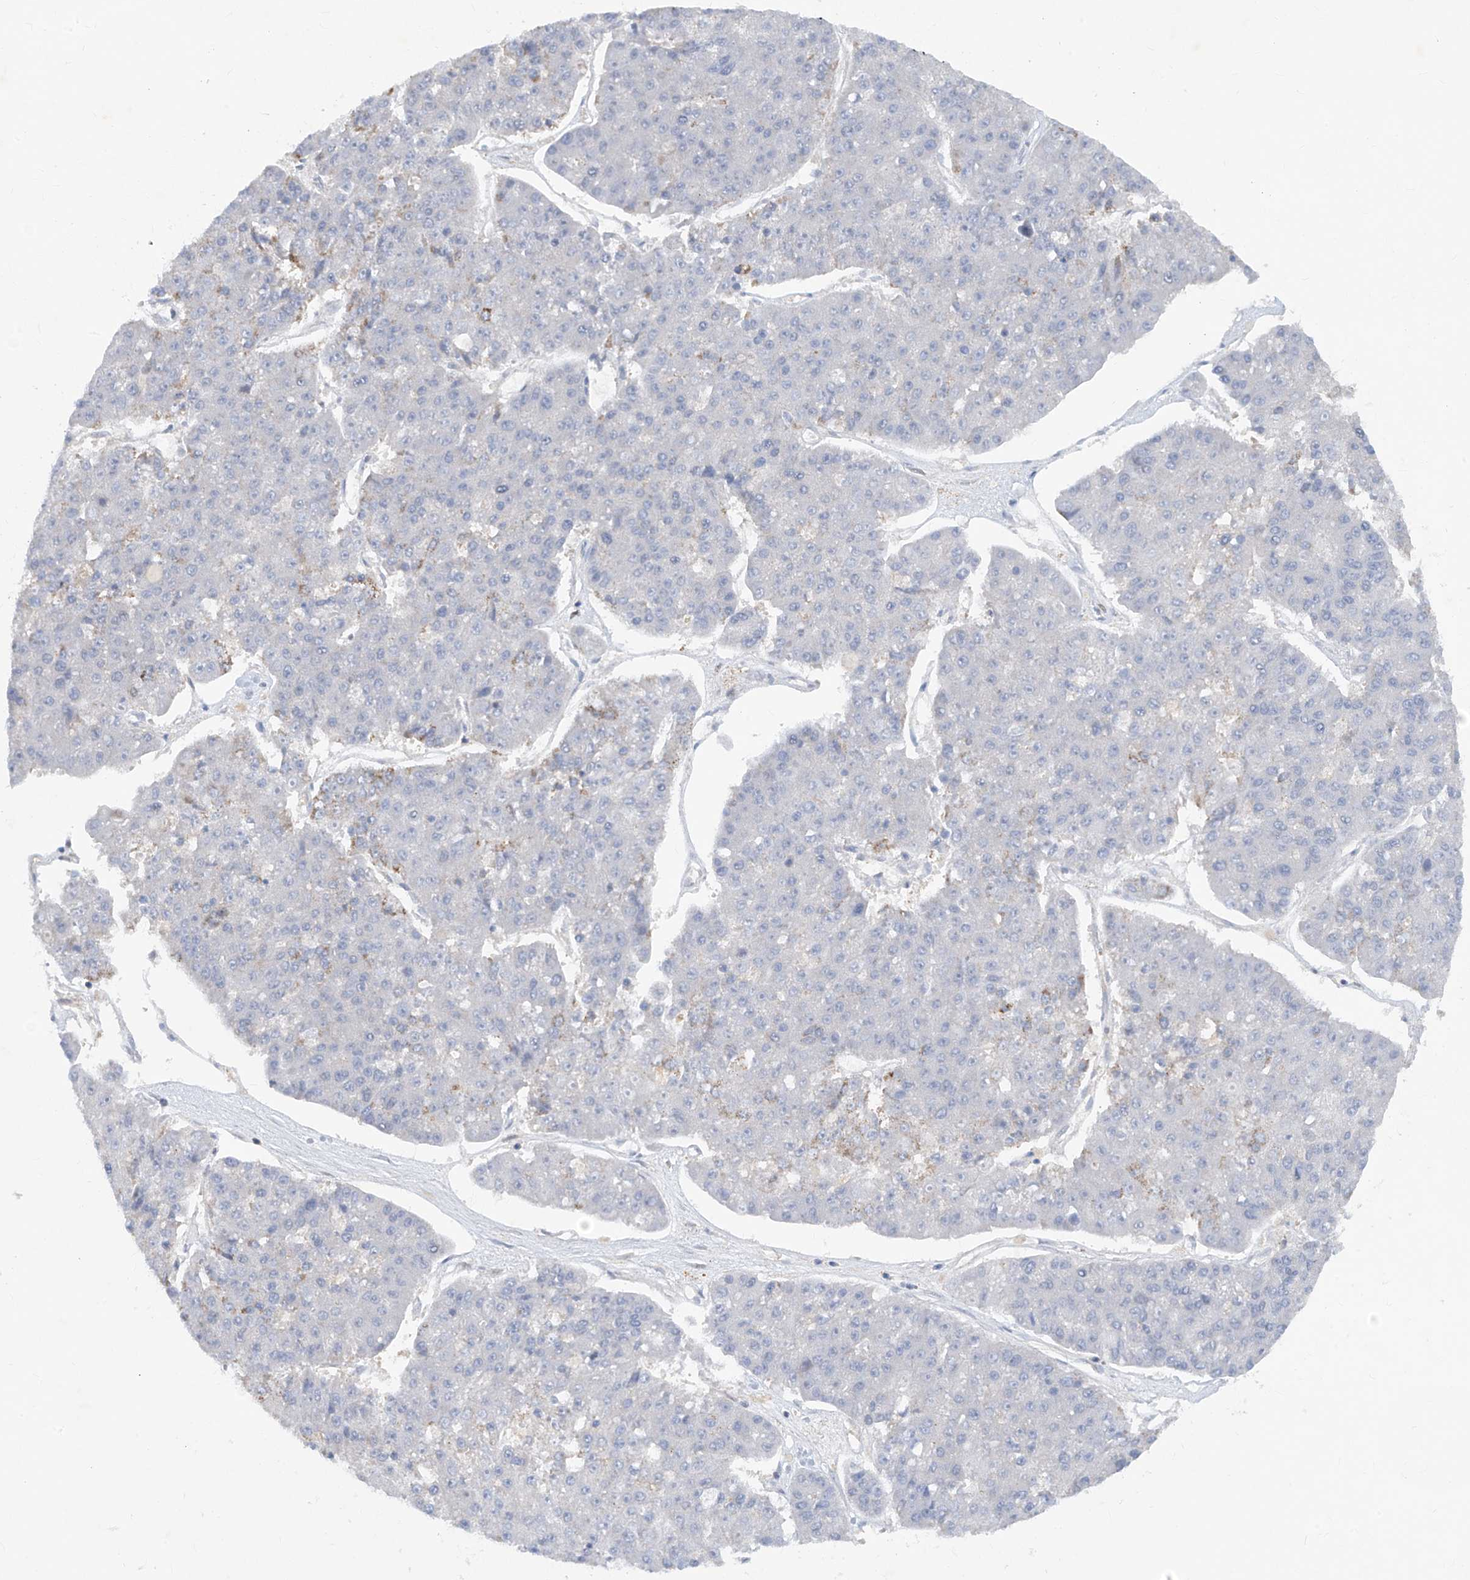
{"staining": {"intensity": "negative", "quantity": "none", "location": "none"}, "tissue": "pancreatic cancer", "cell_type": "Tumor cells", "image_type": "cancer", "snomed": [{"axis": "morphology", "description": "Adenocarcinoma, NOS"}, {"axis": "topography", "description": "Pancreas"}], "caption": "Immunohistochemical staining of human adenocarcinoma (pancreatic) exhibits no significant expression in tumor cells.", "gene": "ZNF358", "patient": {"sex": "male", "age": 50}}